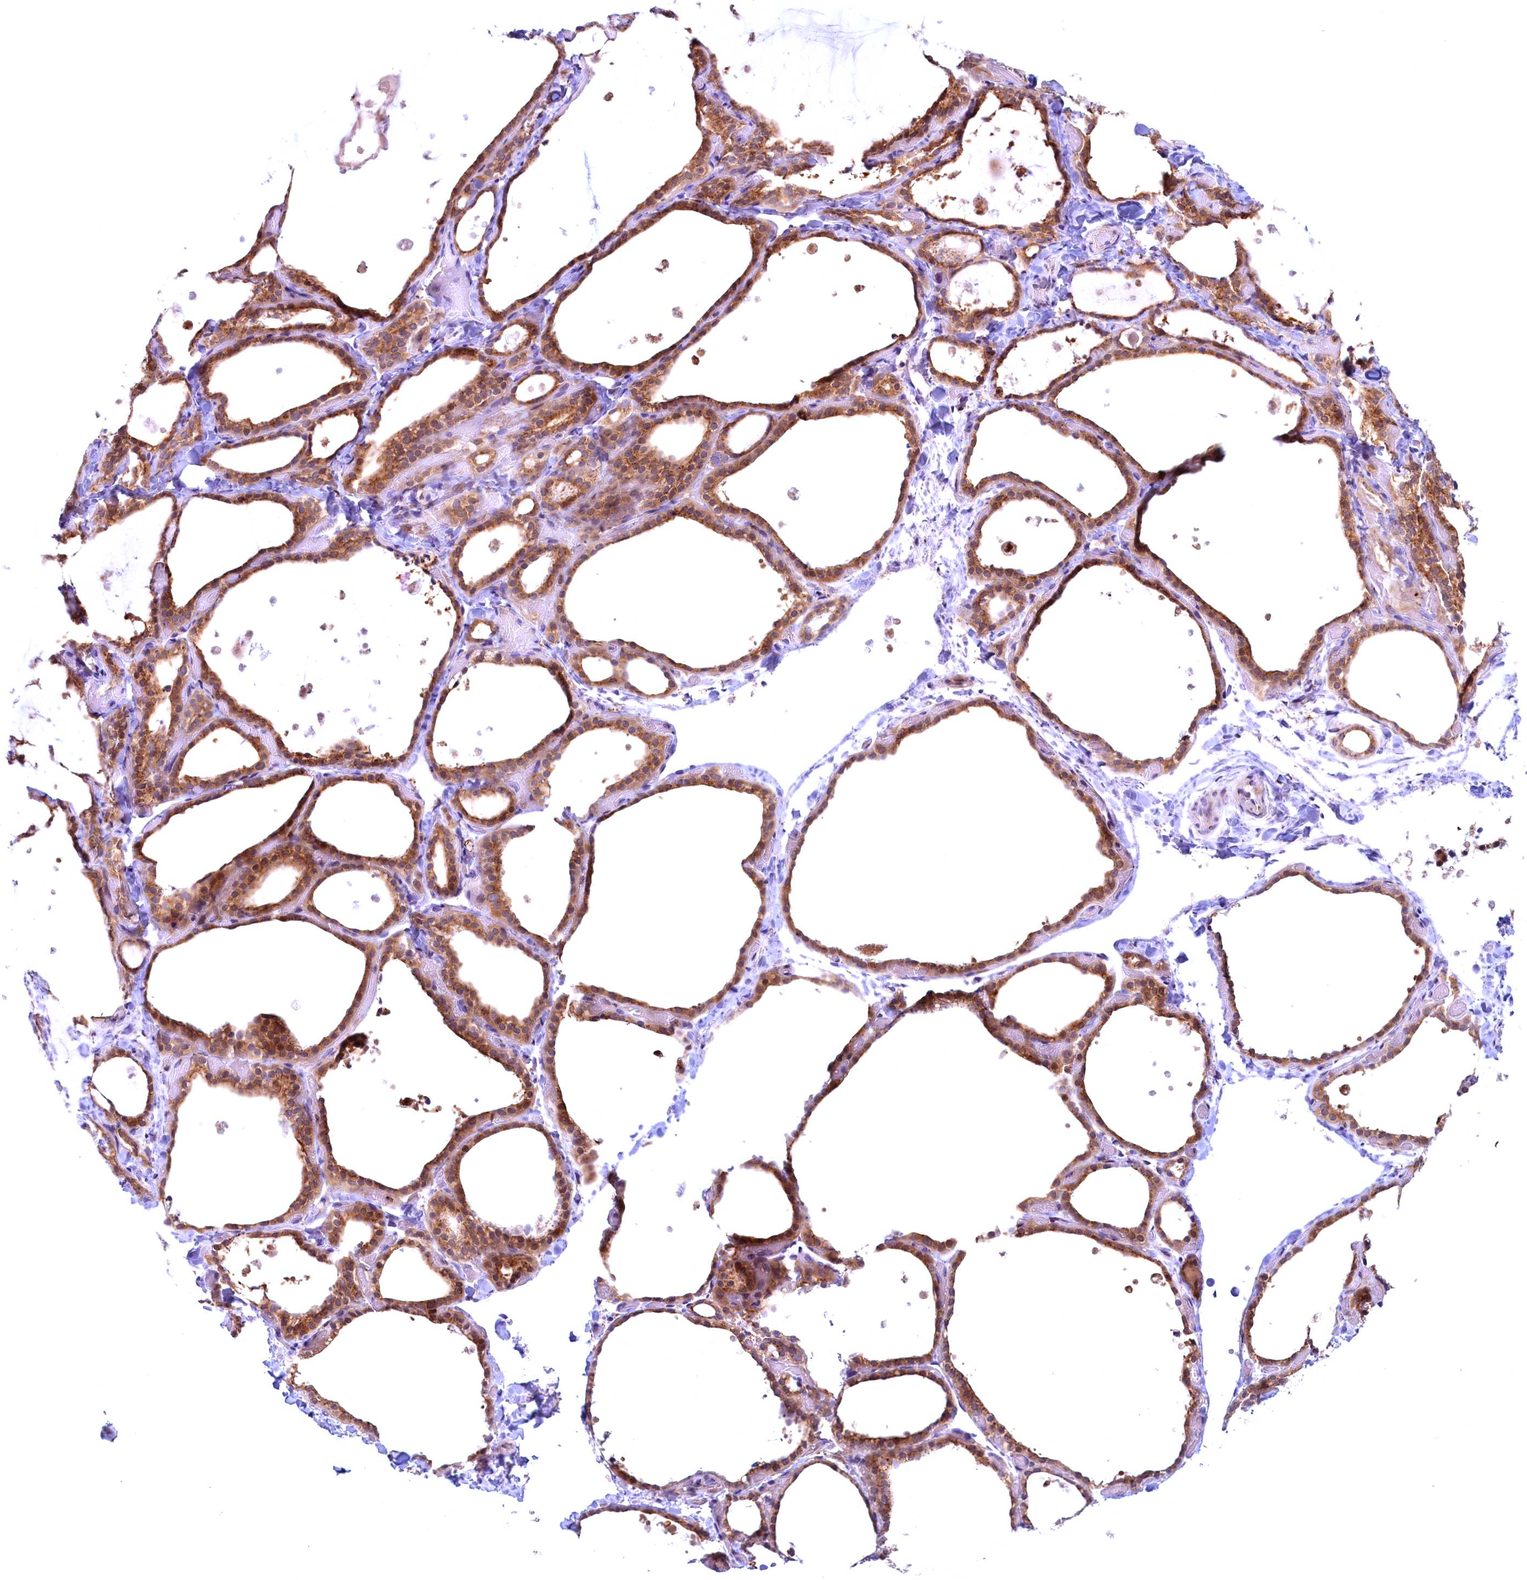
{"staining": {"intensity": "moderate", "quantity": ">75%", "location": "cytoplasmic/membranous,nuclear"}, "tissue": "thyroid gland", "cell_type": "Glandular cells", "image_type": "normal", "snomed": [{"axis": "morphology", "description": "Normal tissue, NOS"}, {"axis": "topography", "description": "Thyroid gland"}], "caption": "Immunohistochemical staining of benign human thyroid gland shows moderate cytoplasmic/membranous,nuclear protein positivity in about >75% of glandular cells. (DAB (3,3'-diaminobenzidine) = brown stain, brightfield microscopy at high magnification).", "gene": "BLVRB", "patient": {"sex": "female", "age": 44}}